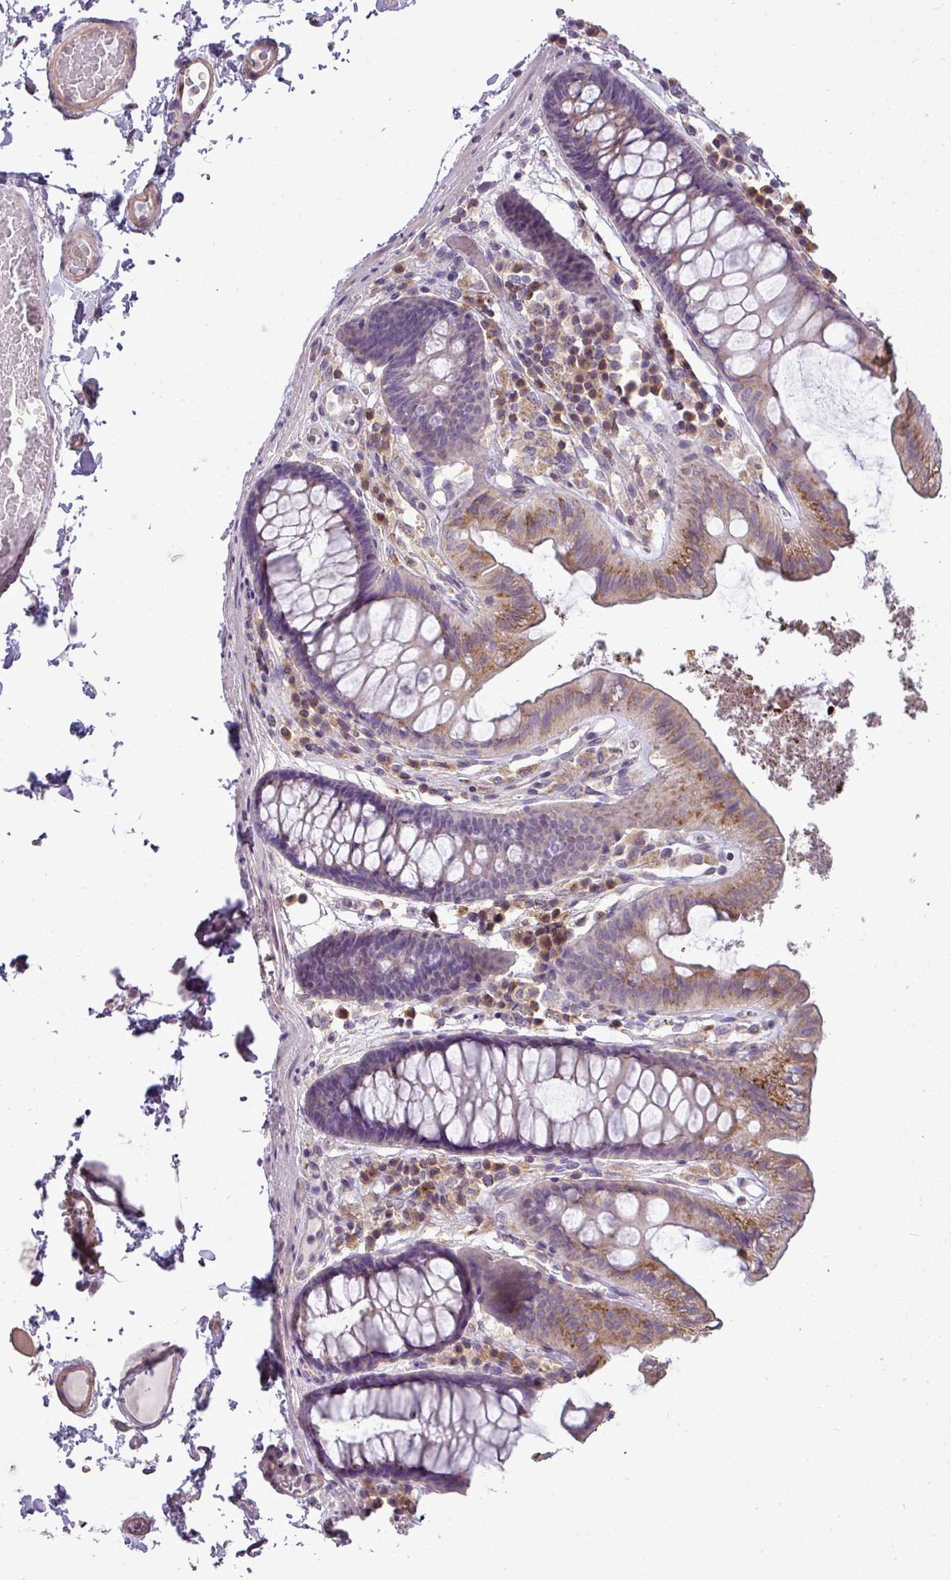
{"staining": {"intensity": "weak", "quantity": ">75%", "location": "cytoplasmic/membranous"}, "tissue": "colon", "cell_type": "Endothelial cells", "image_type": "normal", "snomed": [{"axis": "morphology", "description": "Normal tissue, NOS"}, {"axis": "topography", "description": "Colon"}], "caption": "Weak cytoplasmic/membranous expression for a protein is appreciated in about >75% of endothelial cells of normal colon using IHC.", "gene": "LY9", "patient": {"sex": "male", "age": 84}}